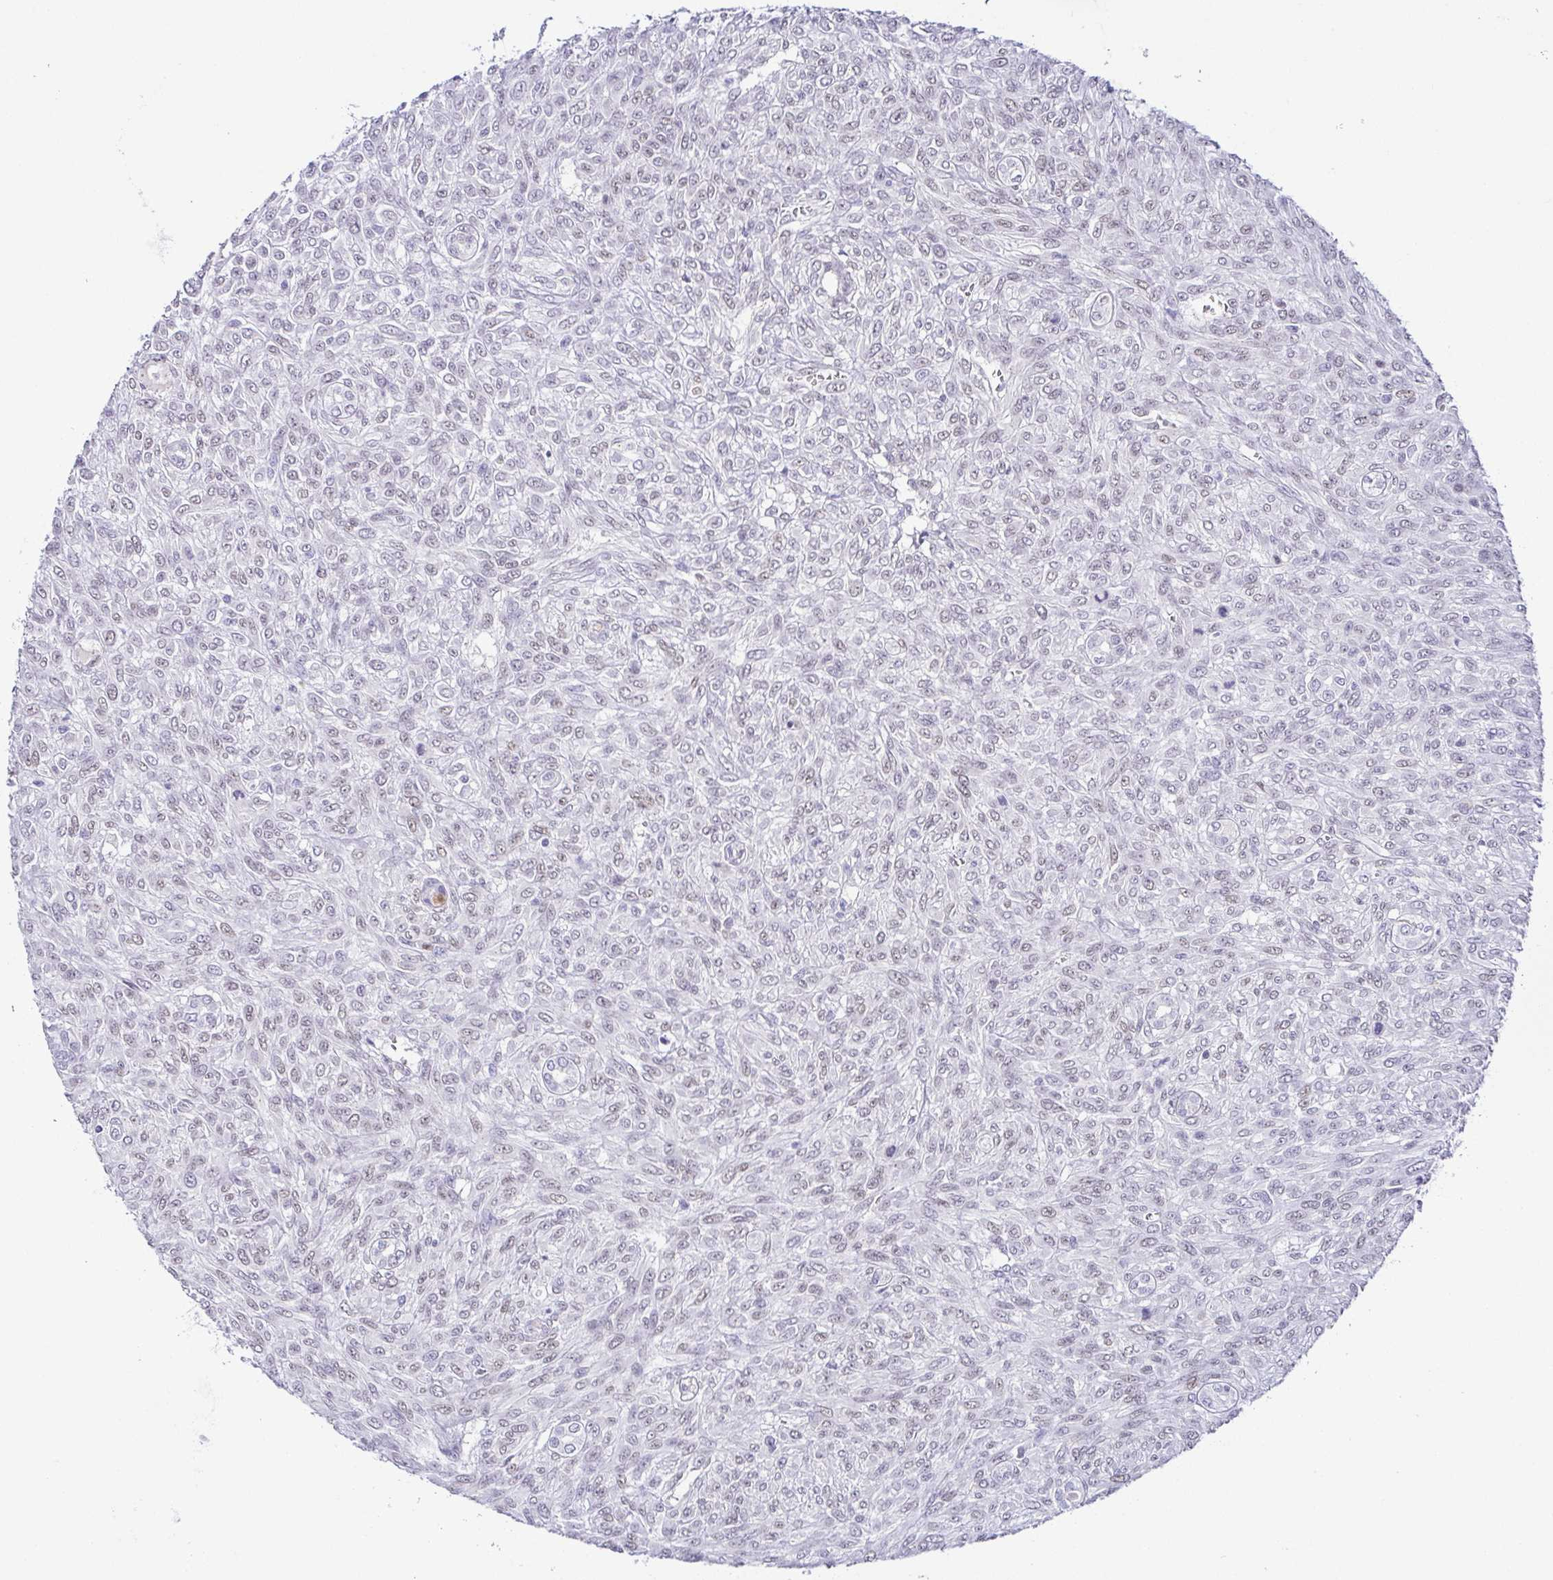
{"staining": {"intensity": "negative", "quantity": "none", "location": "none"}, "tissue": "renal cancer", "cell_type": "Tumor cells", "image_type": "cancer", "snomed": [{"axis": "morphology", "description": "Adenocarcinoma, NOS"}, {"axis": "topography", "description": "Kidney"}], "caption": "This is an immunohistochemistry (IHC) micrograph of renal cancer. There is no positivity in tumor cells.", "gene": "TCF3", "patient": {"sex": "male", "age": 58}}